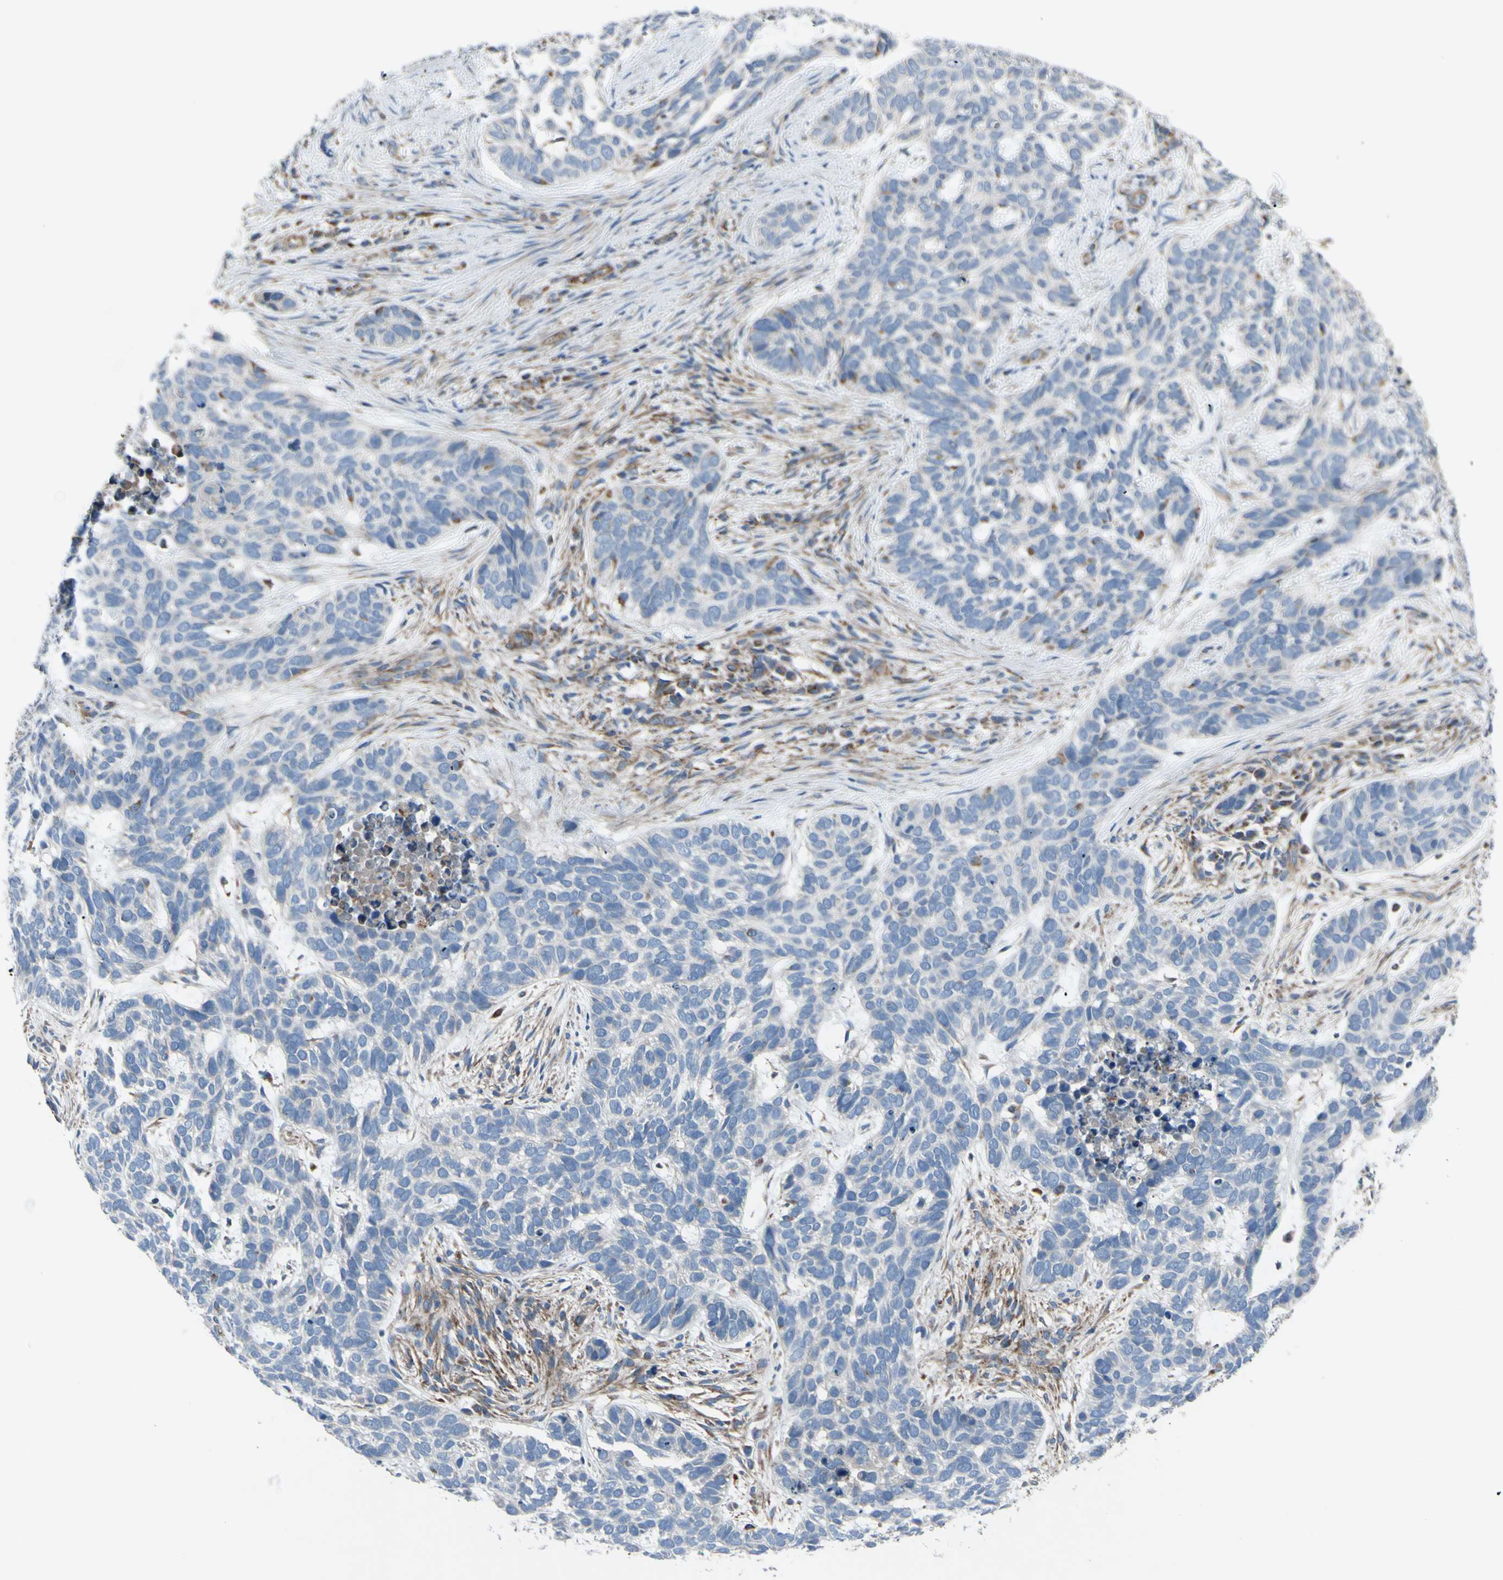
{"staining": {"intensity": "negative", "quantity": "none", "location": "none"}, "tissue": "skin cancer", "cell_type": "Tumor cells", "image_type": "cancer", "snomed": [{"axis": "morphology", "description": "Basal cell carcinoma"}, {"axis": "topography", "description": "Skin"}], "caption": "Protein analysis of skin cancer shows no significant staining in tumor cells. The staining is performed using DAB brown chromogen with nuclei counter-stained in using hematoxylin.", "gene": "EMC7", "patient": {"sex": "male", "age": 87}}